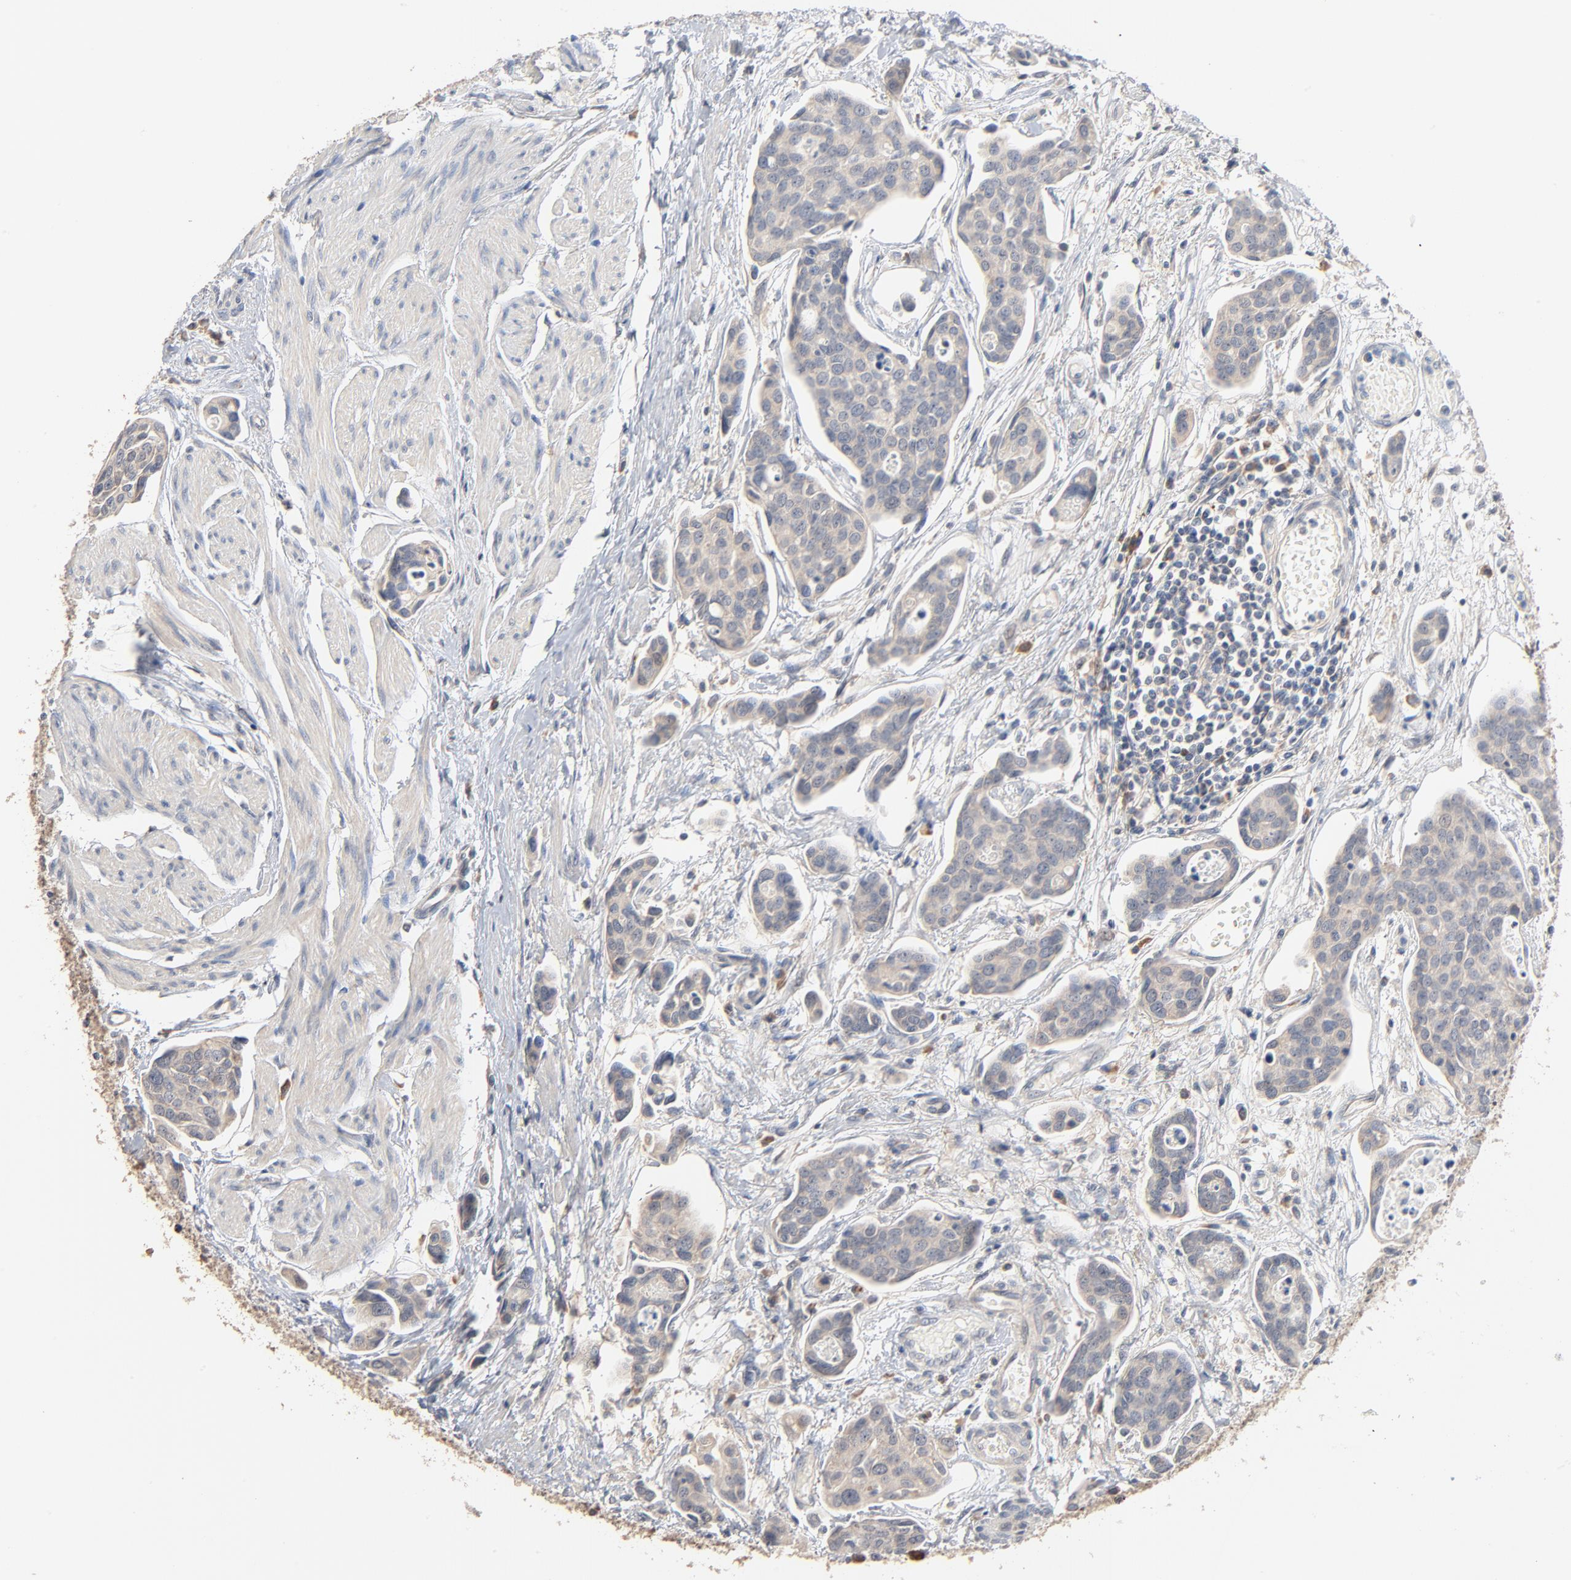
{"staining": {"intensity": "negative", "quantity": "none", "location": "none"}, "tissue": "urothelial cancer", "cell_type": "Tumor cells", "image_type": "cancer", "snomed": [{"axis": "morphology", "description": "Urothelial carcinoma, High grade"}, {"axis": "topography", "description": "Urinary bladder"}], "caption": "Immunohistochemistry photomicrograph of neoplastic tissue: human urothelial carcinoma (high-grade) stained with DAB (3,3'-diaminobenzidine) reveals no significant protein expression in tumor cells. (DAB (3,3'-diaminobenzidine) immunohistochemistry (IHC), high magnification).", "gene": "ZDHHC8", "patient": {"sex": "male", "age": 78}}